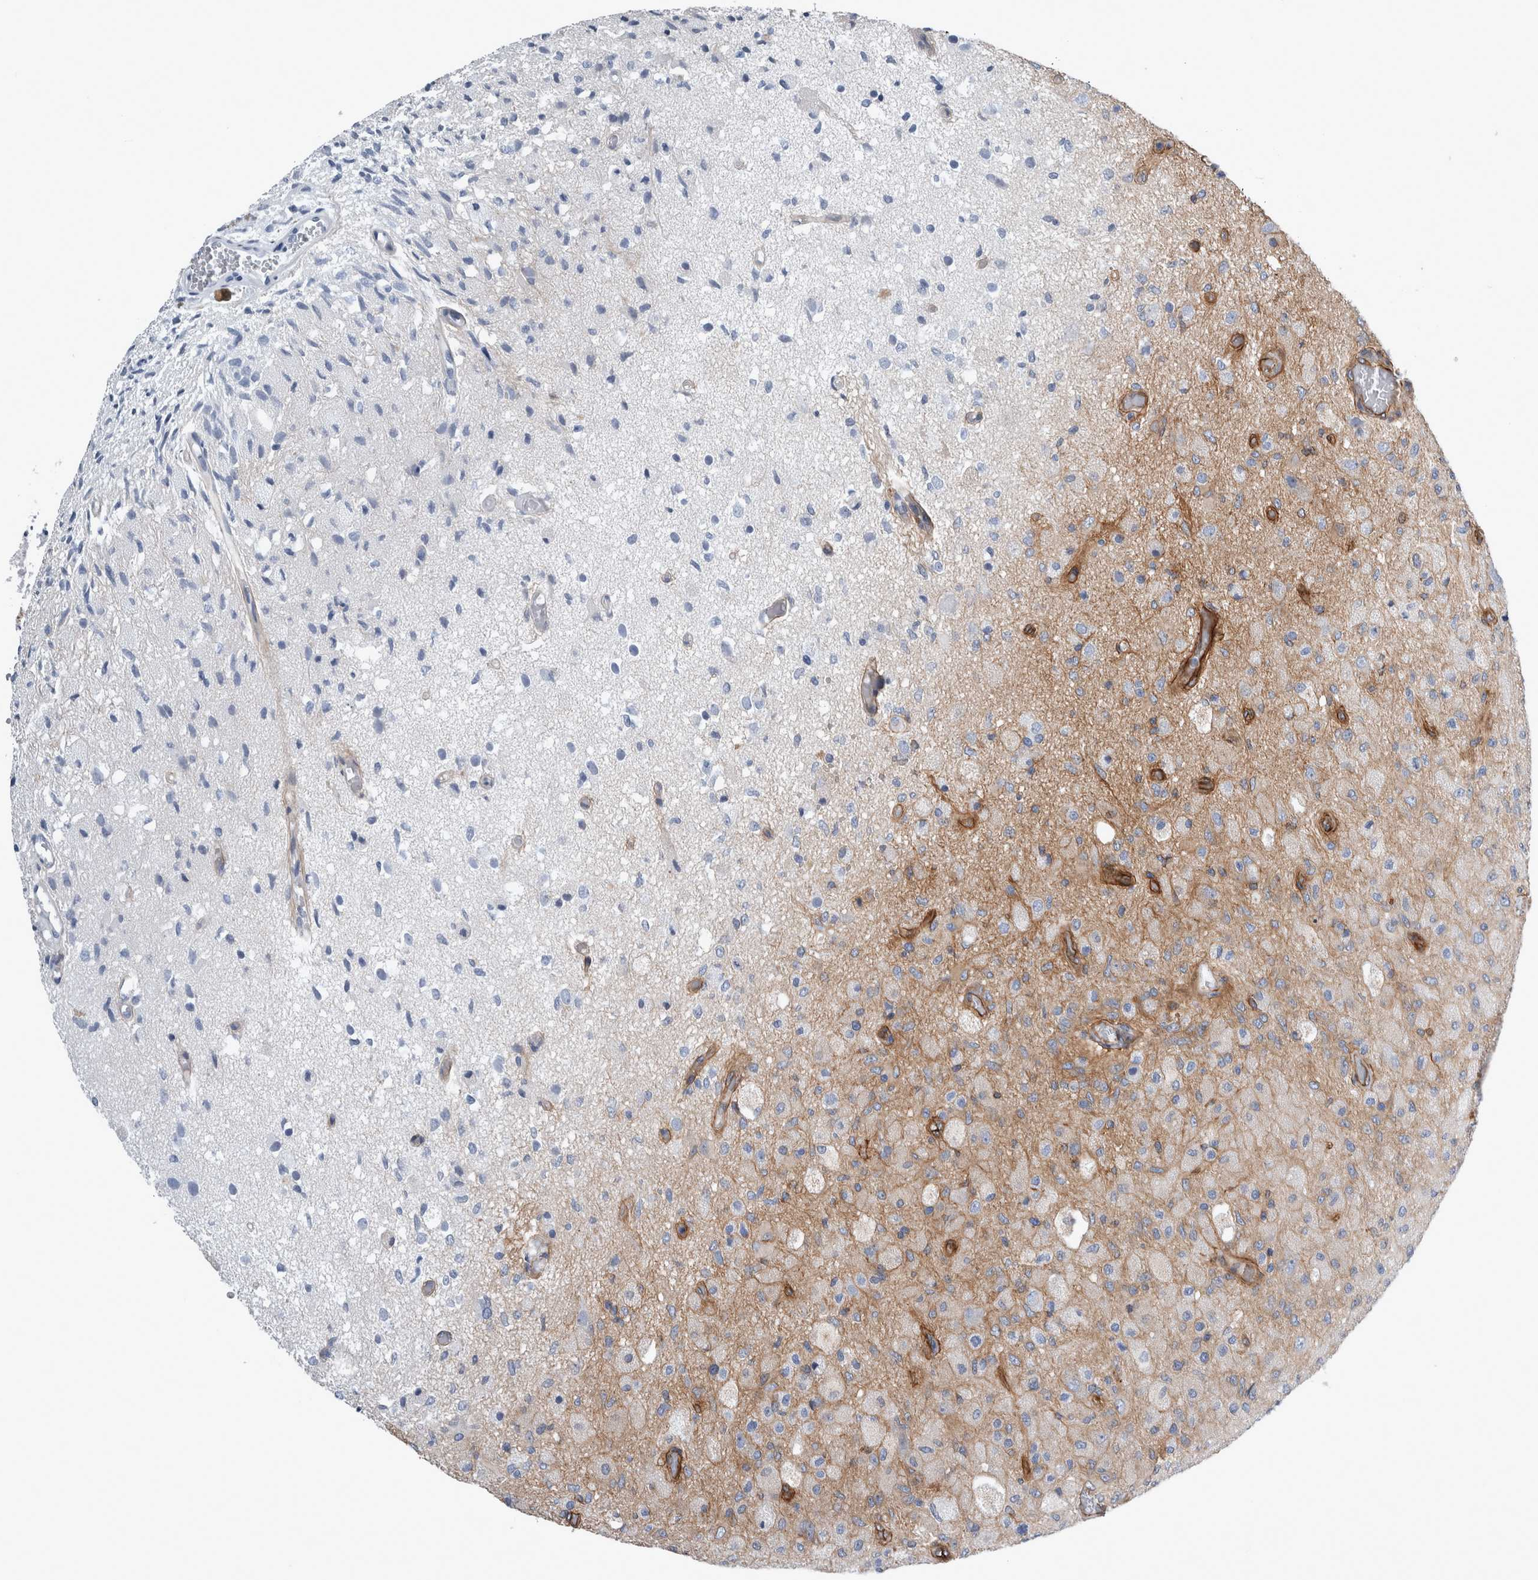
{"staining": {"intensity": "negative", "quantity": "none", "location": "none"}, "tissue": "glioma", "cell_type": "Tumor cells", "image_type": "cancer", "snomed": [{"axis": "morphology", "description": "Normal tissue, NOS"}, {"axis": "morphology", "description": "Glioma, malignant, High grade"}, {"axis": "topography", "description": "Cerebral cortex"}], "caption": "Histopathology image shows no significant protein expression in tumor cells of malignant high-grade glioma.", "gene": "PLEC", "patient": {"sex": "male", "age": 77}}